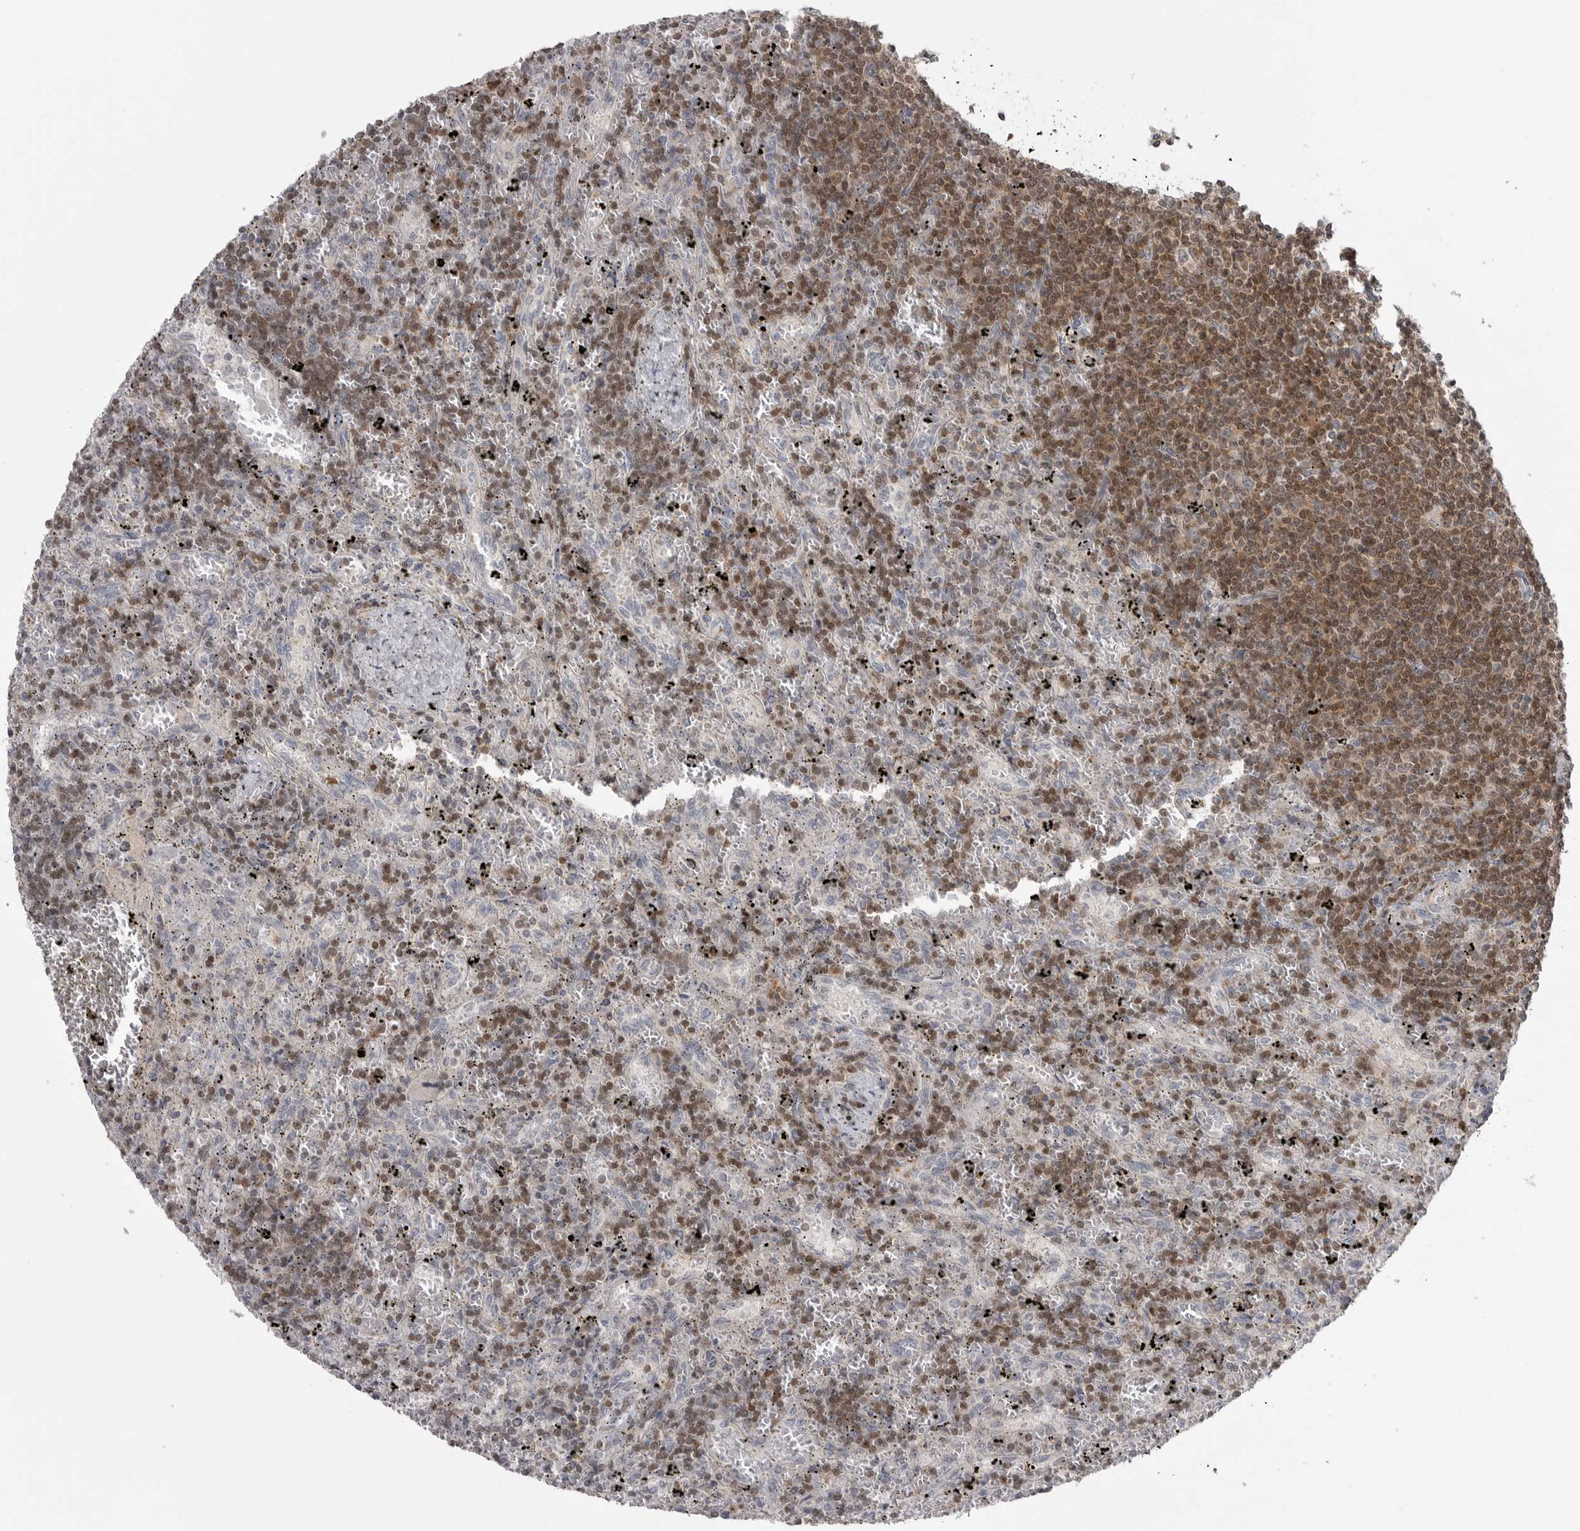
{"staining": {"intensity": "moderate", "quantity": ">75%", "location": "nuclear"}, "tissue": "lymphoma", "cell_type": "Tumor cells", "image_type": "cancer", "snomed": [{"axis": "morphology", "description": "Malignant lymphoma, non-Hodgkin's type, Low grade"}, {"axis": "topography", "description": "Spleen"}], "caption": "Protein expression analysis of human lymphoma reveals moderate nuclear expression in about >75% of tumor cells. (DAB IHC with brightfield microscopy, high magnification).", "gene": "MAPK13", "patient": {"sex": "male", "age": 76}}